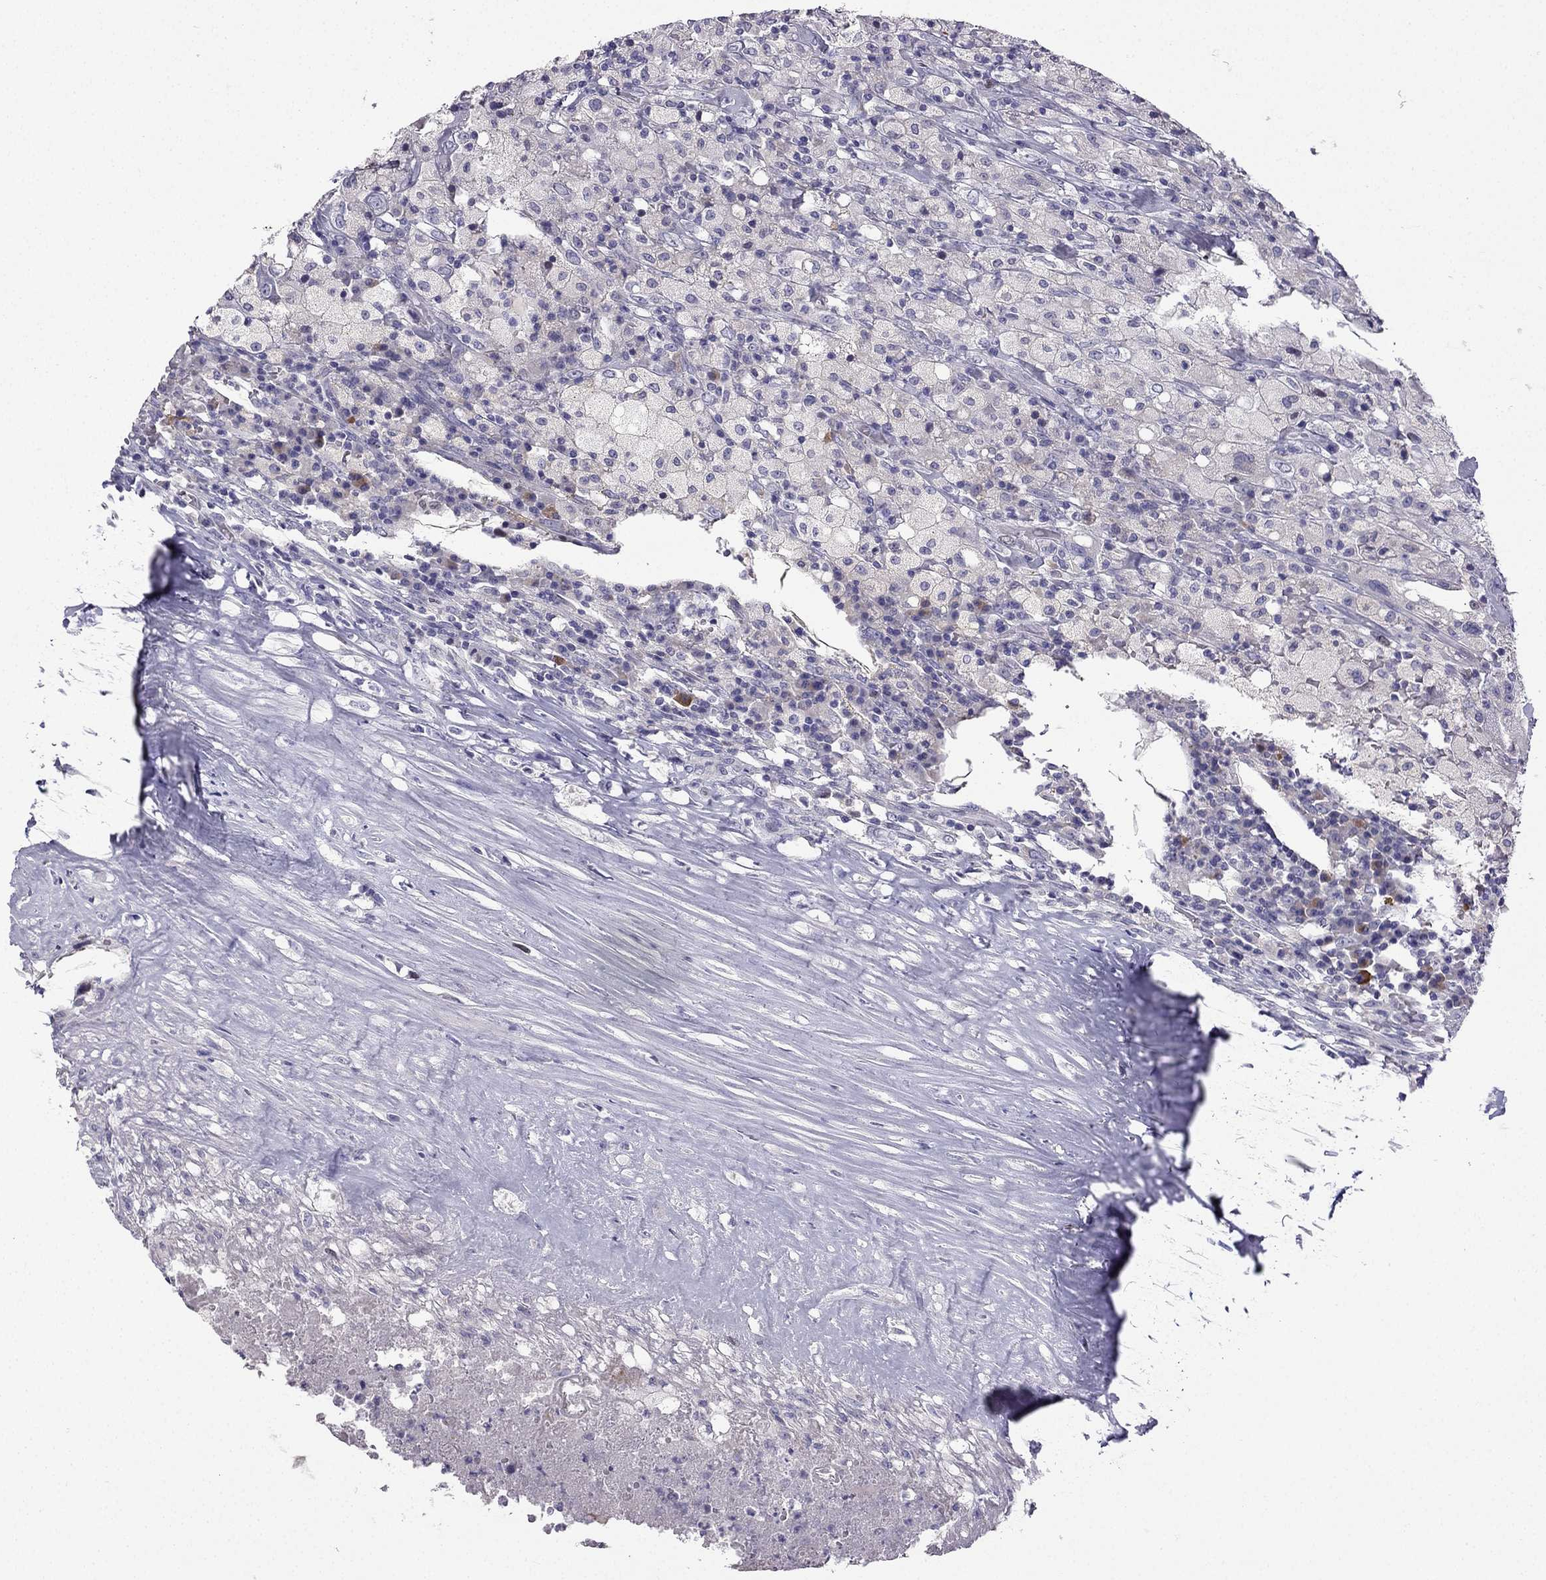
{"staining": {"intensity": "negative", "quantity": "none", "location": "none"}, "tissue": "testis cancer", "cell_type": "Tumor cells", "image_type": "cancer", "snomed": [{"axis": "morphology", "description": "Necrosis, NOS"}, {"axis": "morphology", "description": "Carcinoma, Embryonal, NOS"}, {"axis": "topography", "description": "Testis"}], "caption": "Testis cancer stained for a protein using immunohistochemistry (IHC) exhibits no expression tumor cells.", "gene": "UHRF1", "patient": {"sex": "male", "age": 19}}